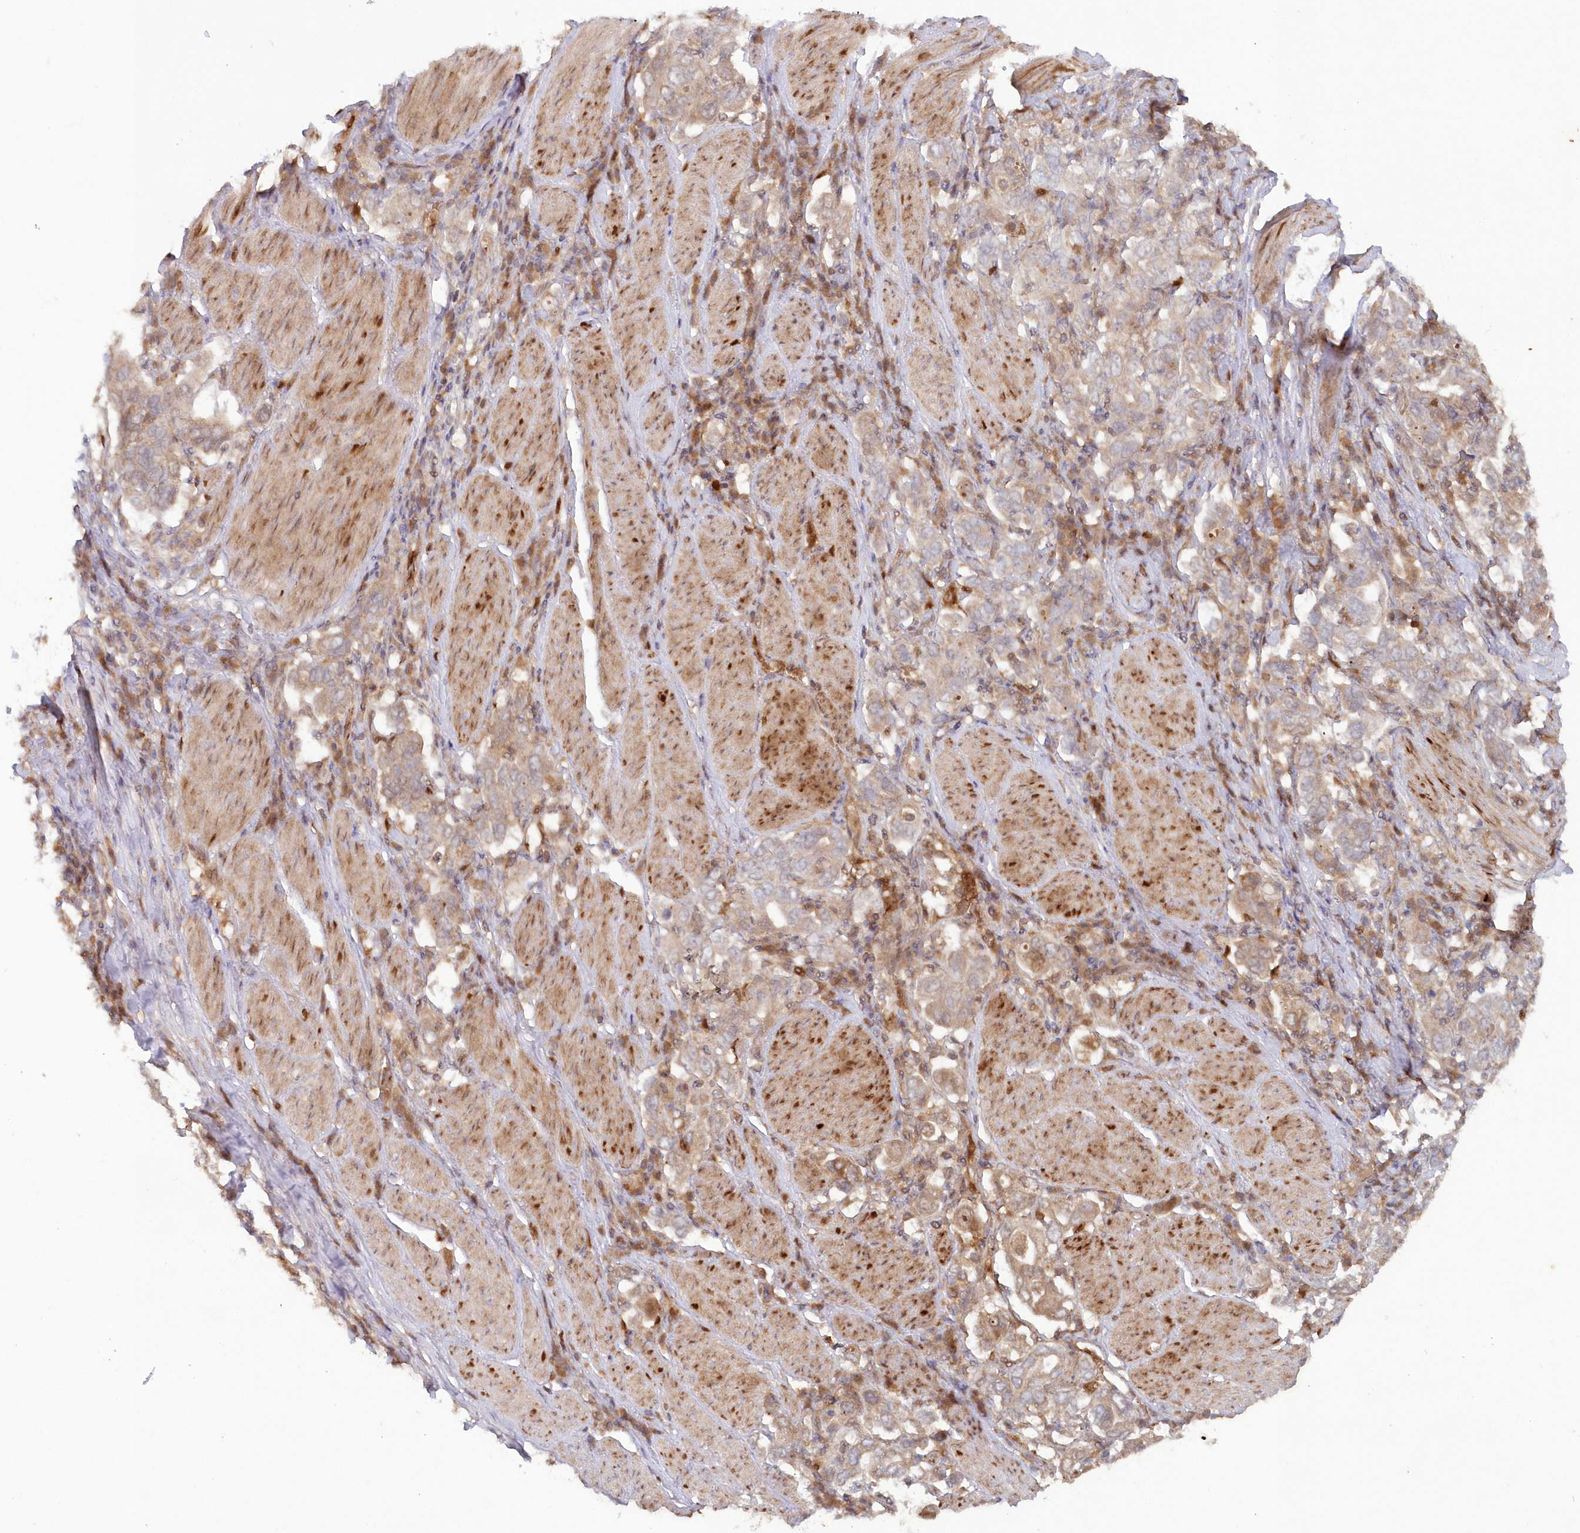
{"staining": {"intensity": "moderate", "quantity": ">75%", "location": "cytoplasmic/membranous"}, "tissue": "stomach cancer", "cell_type": "Tumor cells", "image_type": "cancer", "snomed": [{"axis": "morphology", "description": "Adenocarcinoma, NOS"}, {"axis": "topography", "description": "Stomach, upper"}], "caption": "Moderate cytoplasmic/membranous protein staining is appreciated in approximately >75% of tumor cells in stomach cancer (adenocarcinoma).", "gene": "GBE1", "patient": {"sex": "male", "age": 62}}